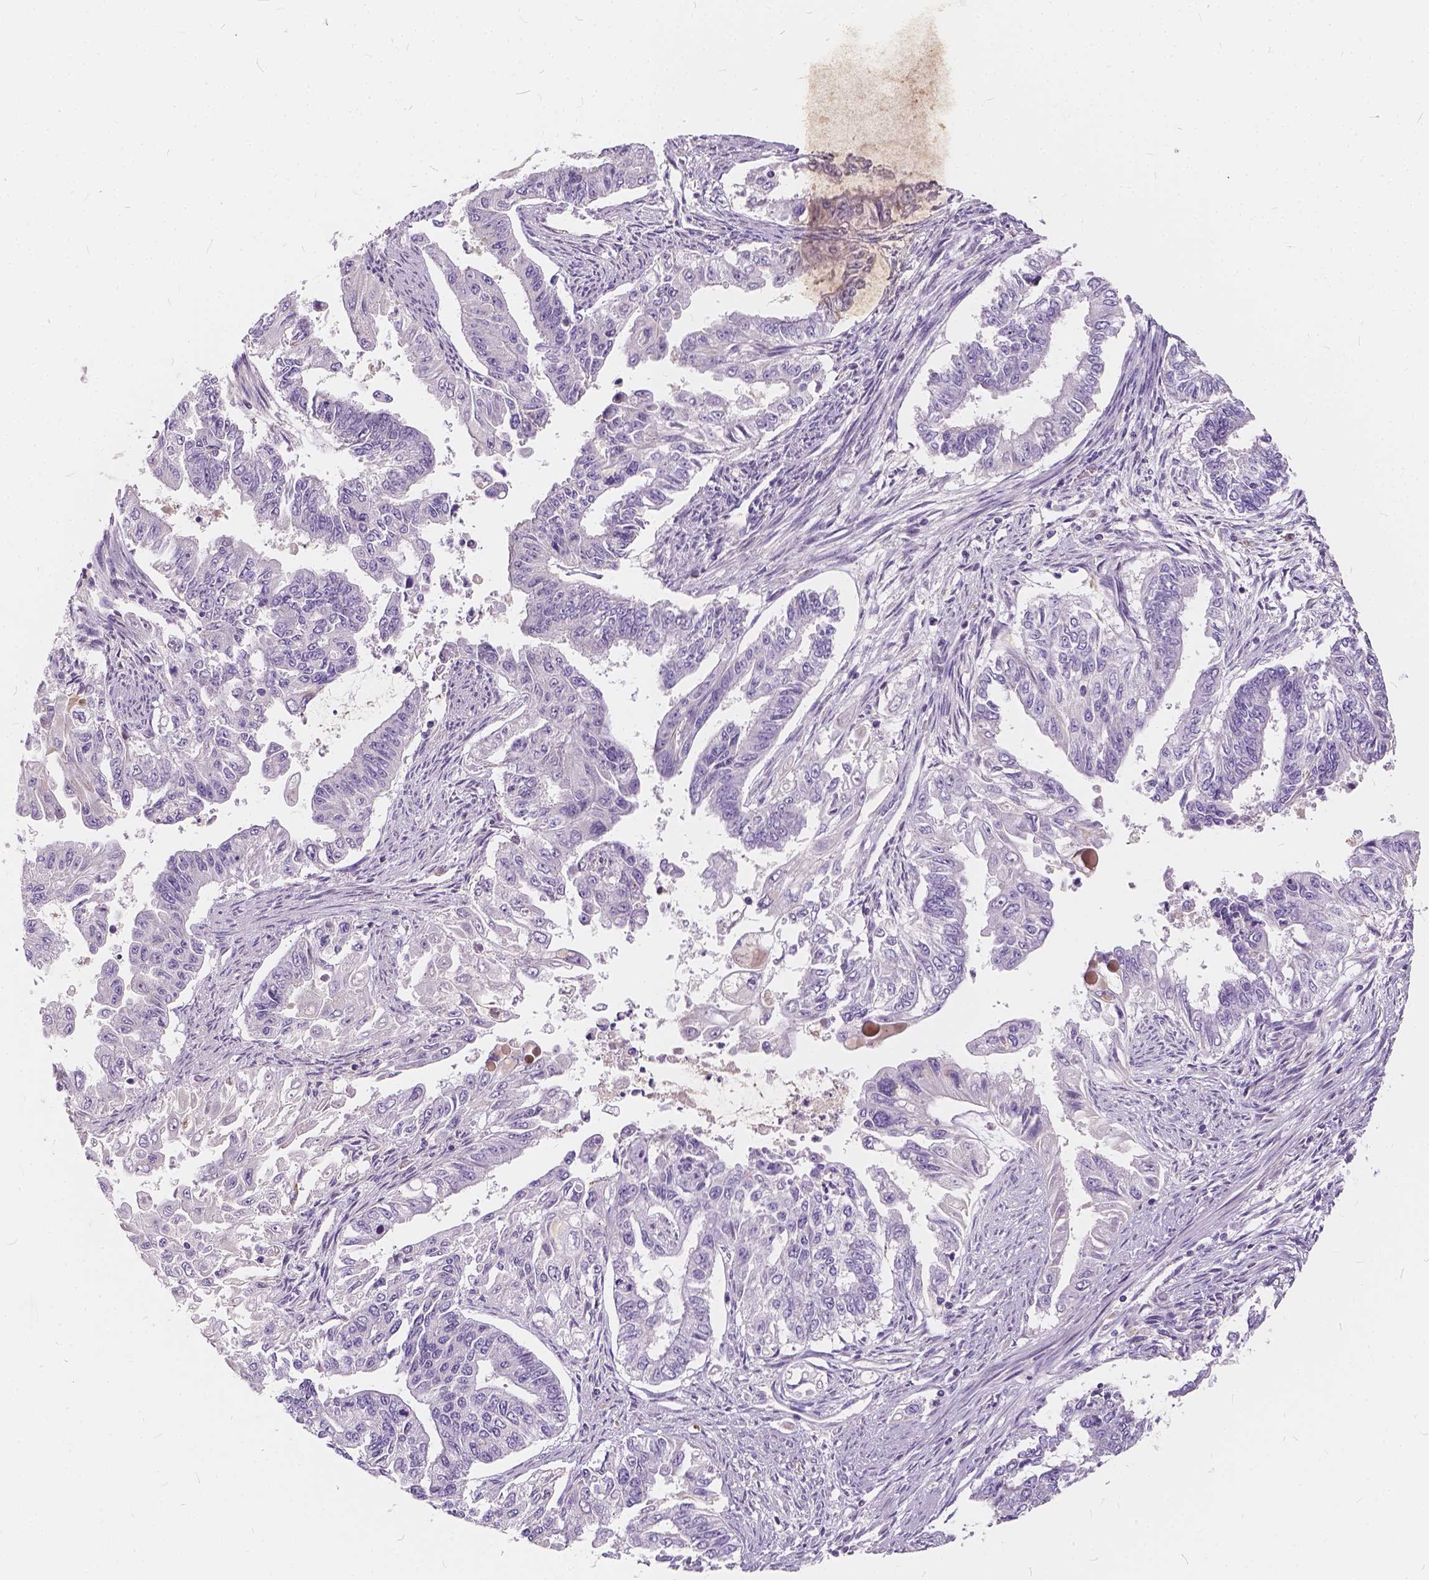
{"staining": {"intensity": "negative", "quantity": "none", "location": "none"}, "tissue": "endometrial cancer", "cell_type": "Tumor cells", "image_type": "cancer", "snomed": [{"axis": "morphology", "description": "Adenocarcinoma, NOS"}, {"axis": "topography", "description": "Uterus"}], "caption": "Micrograph shows no protein staining in tumor cells of endometrial adenocarcinoma tissue. (Immunohistochemistry (ihc), brightfield microscopy, high magnification).", "gene": "KIAA0513", "patient": {"sex": "female", "age": 59}}